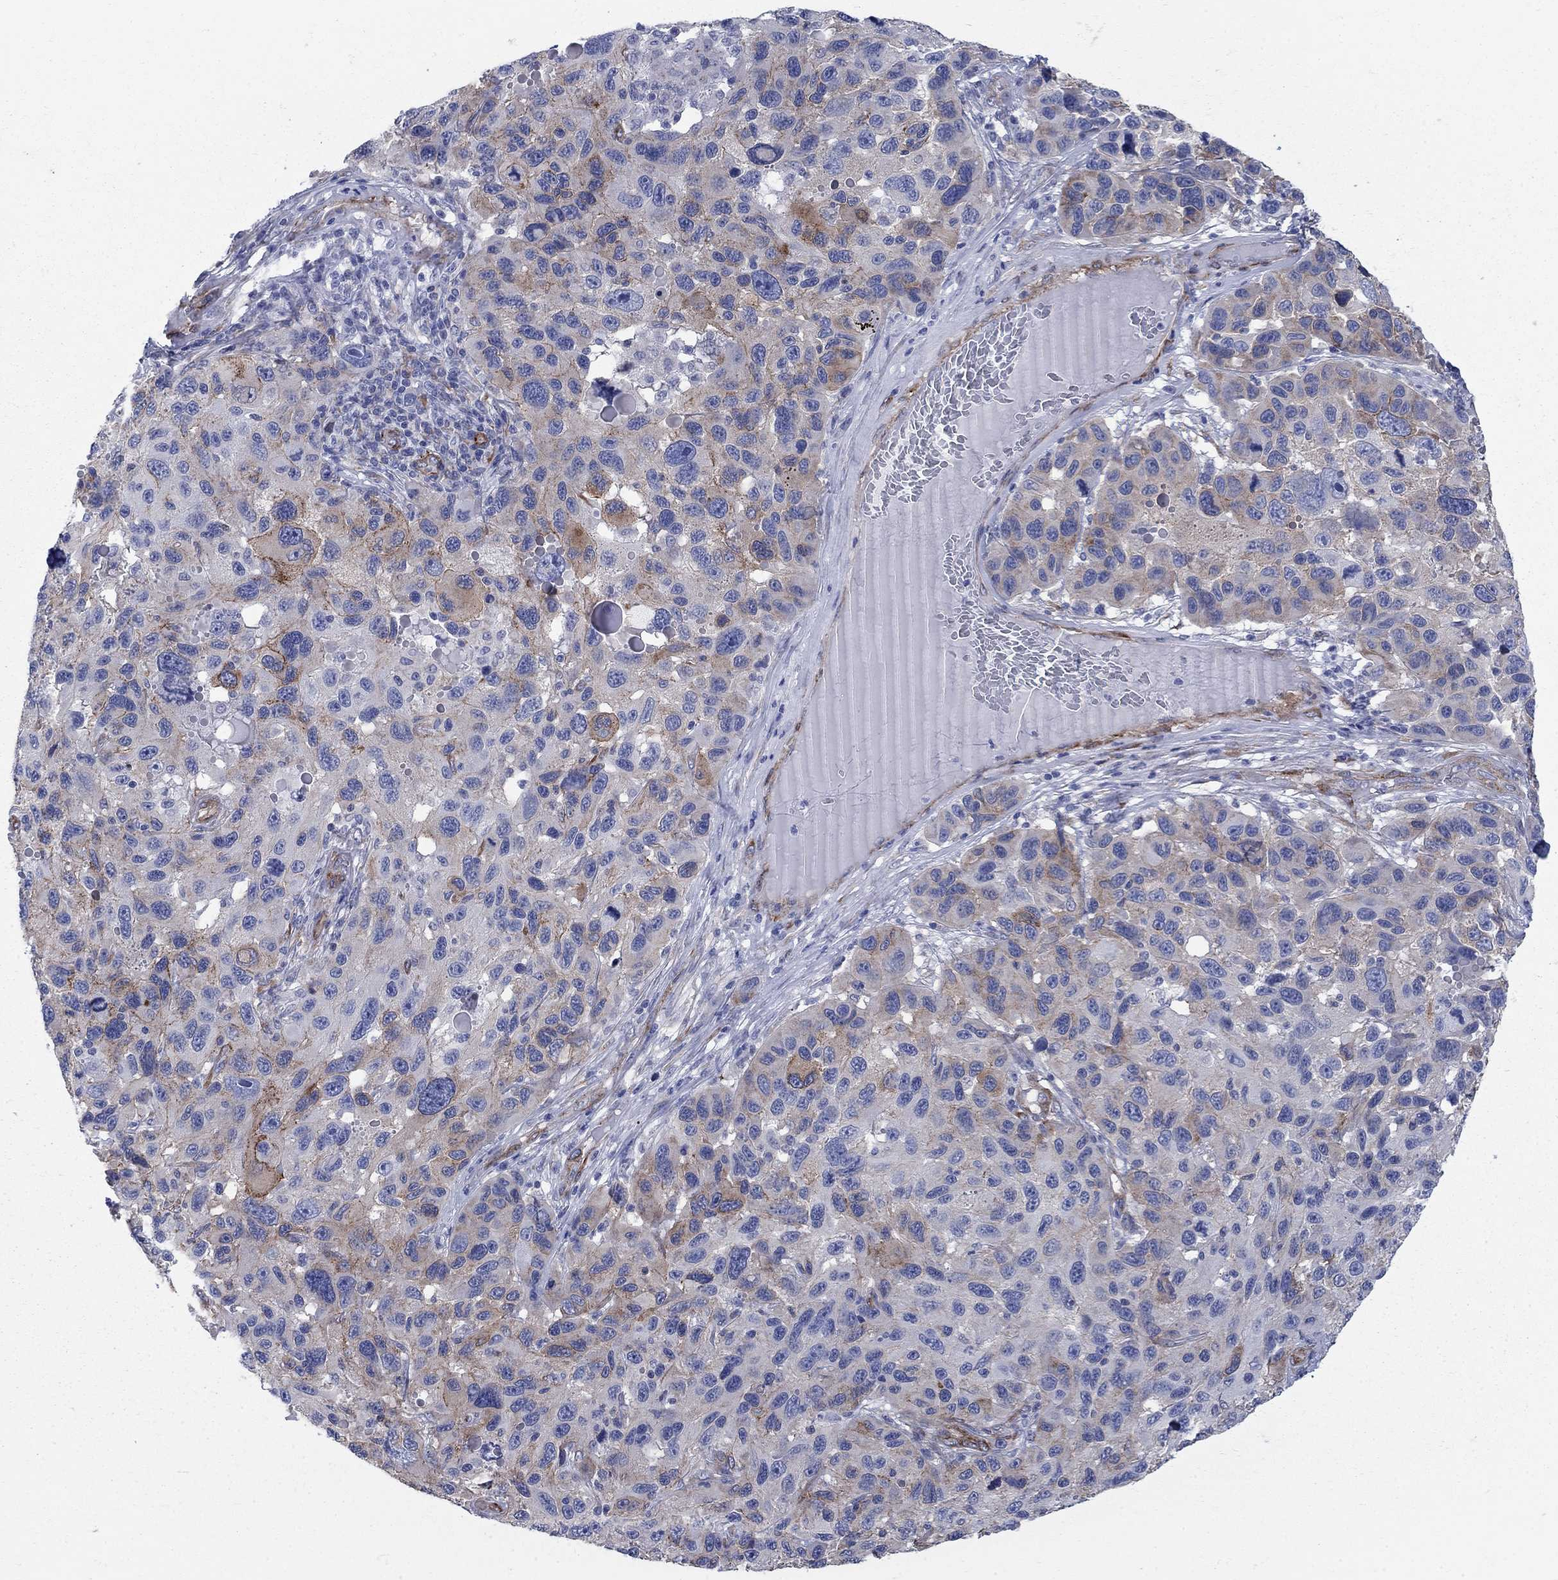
{"staining": {"intensity": "moderate", "quantity": "<25%", "location": "cytoplasmic/membranous"}, "tissue": "melanoma", "cell_type": "Tumor cells", "image_type": "cancer", "snomed": [{"axis": "morphology", "description": "Malignant melanoma, NOS"}, {"axis": "topography", "description": "Skin"}], "caption": "Malignant melanoma stained with immunohistochemistry displays moderate cytoplasmic/membranous positivity in about <25% of tumor cells.", "gene": "SEPTIN8", "patient": {"sex": "male", "age": 53}}